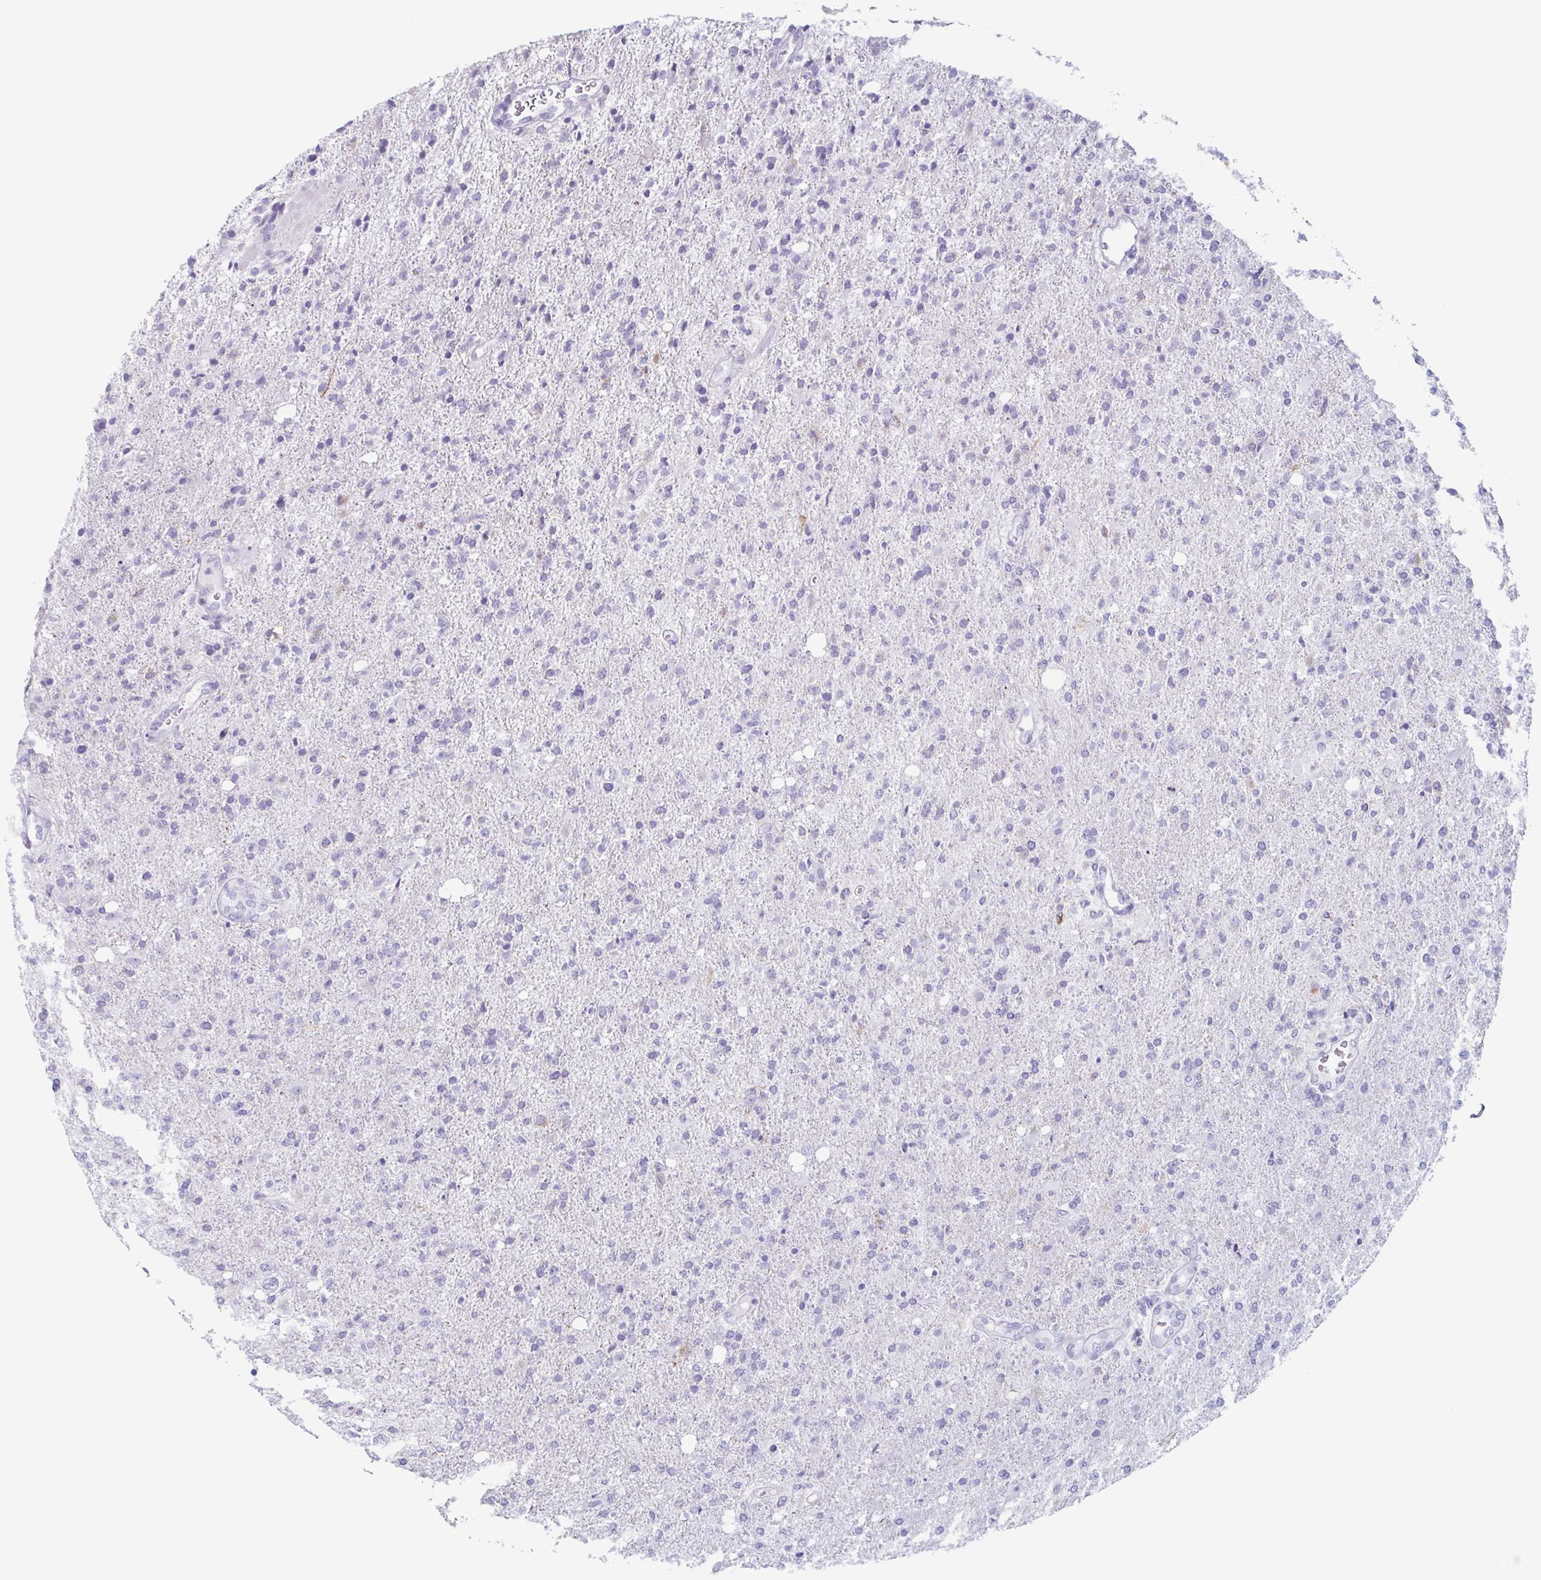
{"staining": {"intensity": "negative", "quantity": "none", "location": "none"}, "tissue": "glioma", "cell_type": "Tumor cells", "image_type": "cancer", "snomed": [{"axis": "morphology", "description": "Glioma, malignant, High grade"}, {"axis": "topography", "description": "Cerebral cortex"}], "caption": "Histopathology image shows no protein staining in tumor cells of glioma tissue.", "gene": "ENKUR", "patient": {"sex": "male", "age": 70}}